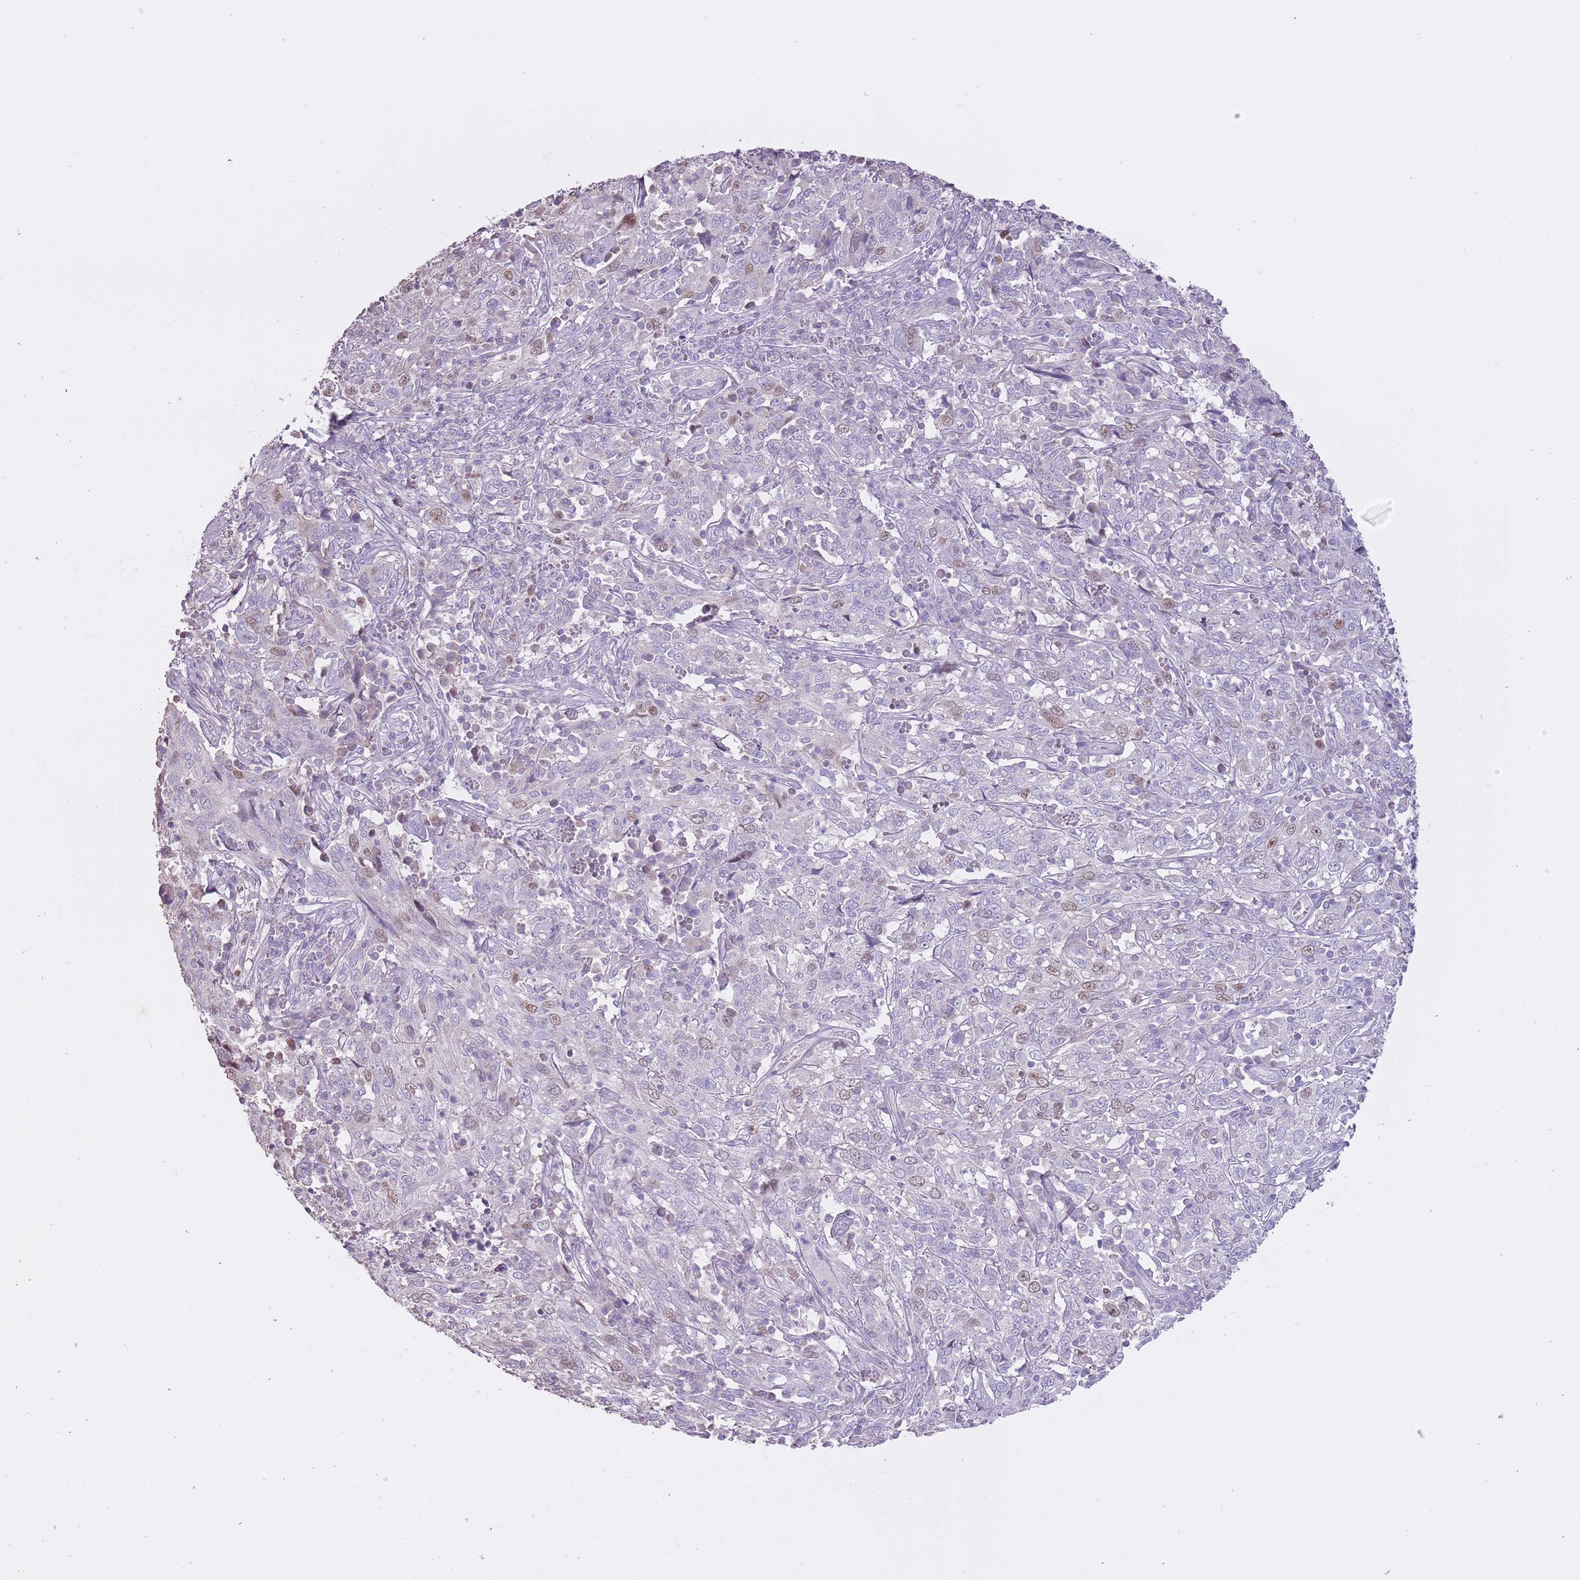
{"staining": {"intensity": "moderate", "quantity": "<25%", "location": "nuclear"}, "tissue": "cervical cancer", "cell_type": "Tumor cells", "image_type": "cancer", "snomed": [{"axis": "morphology", "description": "Squamous cell carcinoma, NOS"}, {"axis": "topography", "description": "Cervix"}], "caption": "Immunohistochemical staining of human cervical cancer reveals low levels of moderate nuclear expression in approximately <25% of tumor cells.", "gene": "GMNN", "patient": {"sex": "female", "age": 46}}